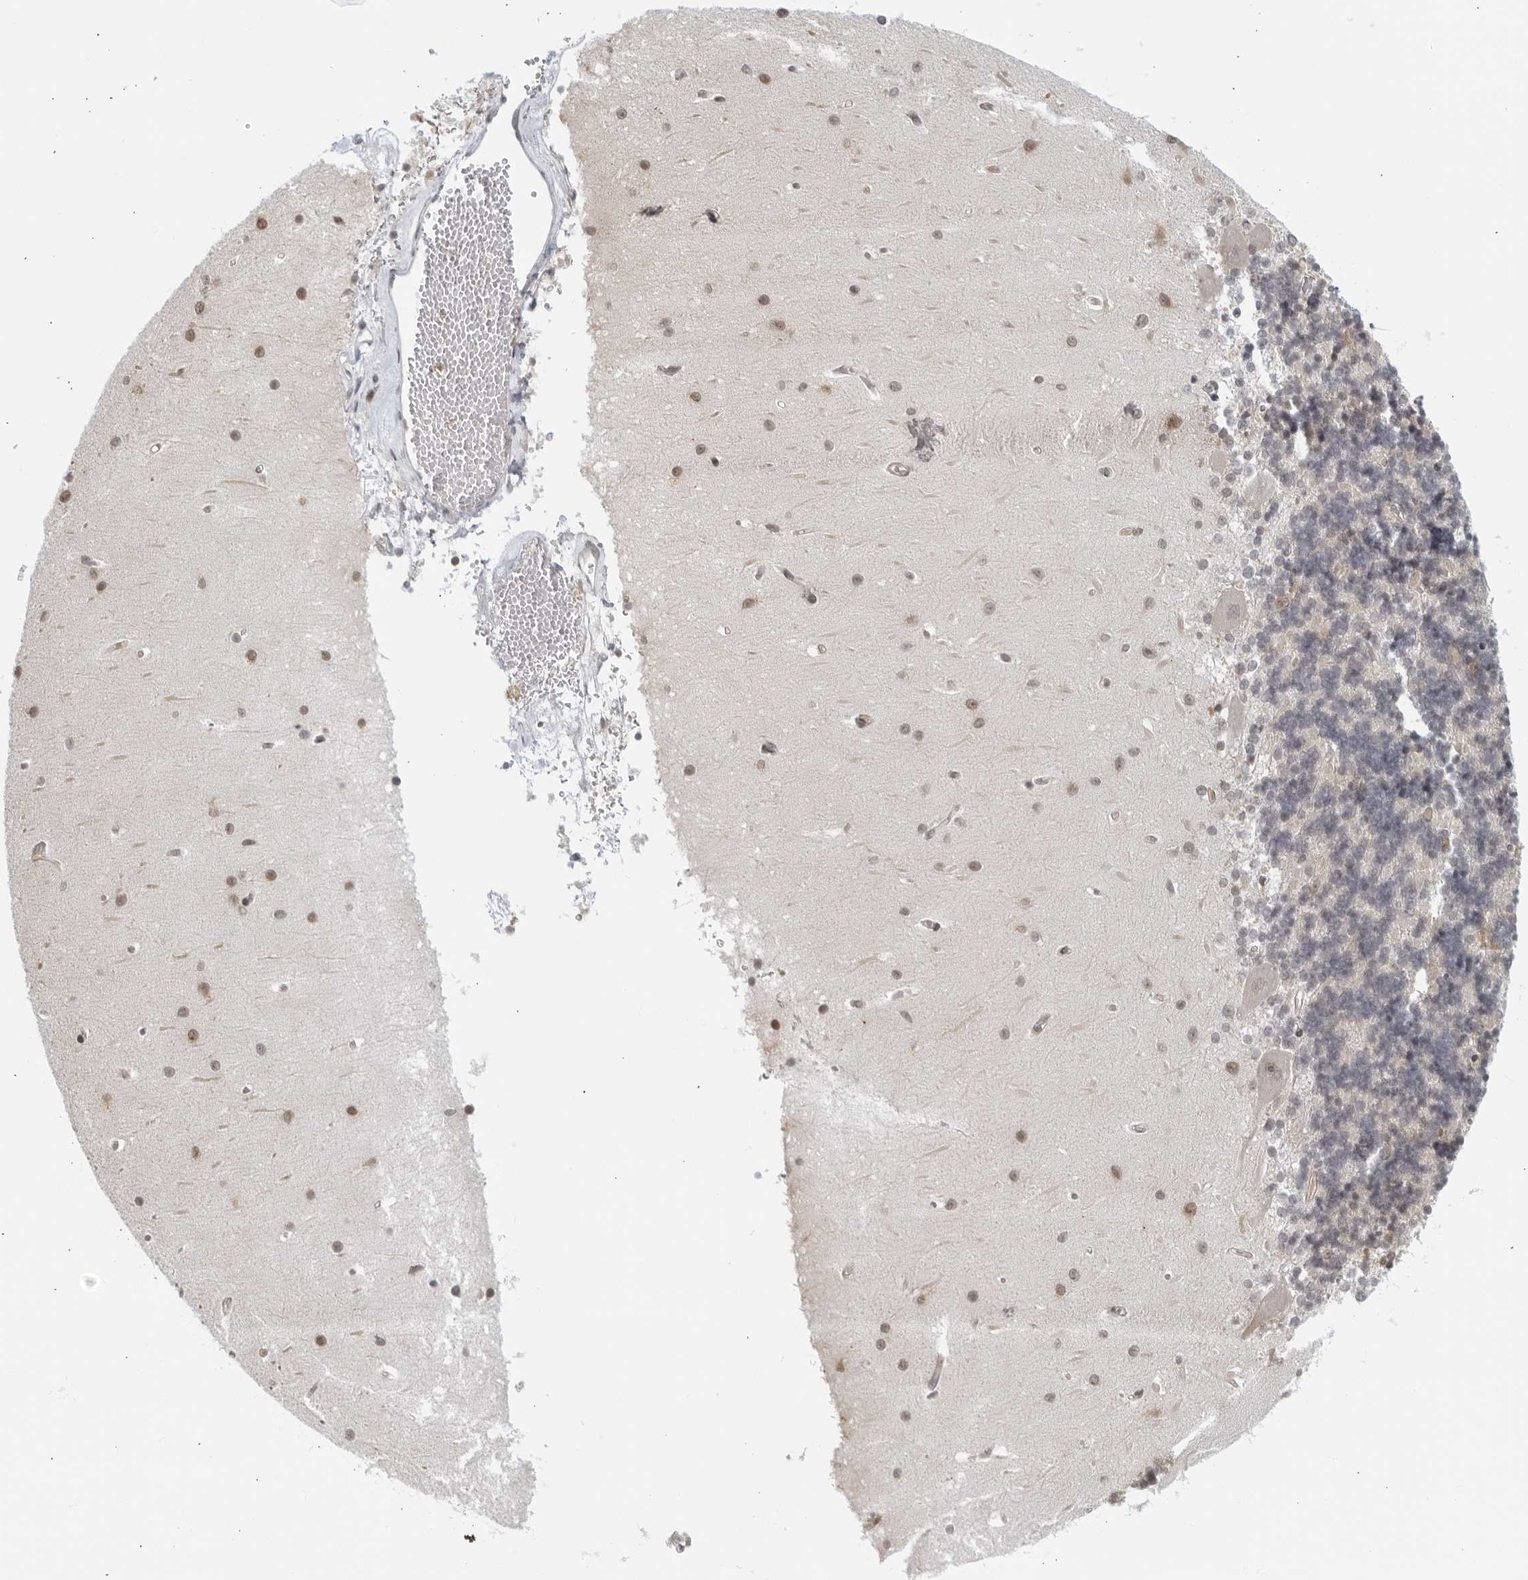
{"staining": {"intensity": "negative", "quantity": "none", "location": "none"}, "tissue": "cerebellum", "cell_type": "Cells in granular layer", "image_type": "normal", "snomed": [{"axis": "morphology", "description": "Normal tissue, NOS"}, {"axis": "topography", "description": "Cerebellum"}], "caption": "Histopathology image shows no protein staining in cells in granular layer of benign cerebellum. Brightfield microscopy of IHC stained with DAB (3,3'-diaminobenzidine) (brown) and hematoxylin (blue), captured at high magnification.", "gene": "RAB11FIP3", "patient": {"sex": "male", "age": 37}}